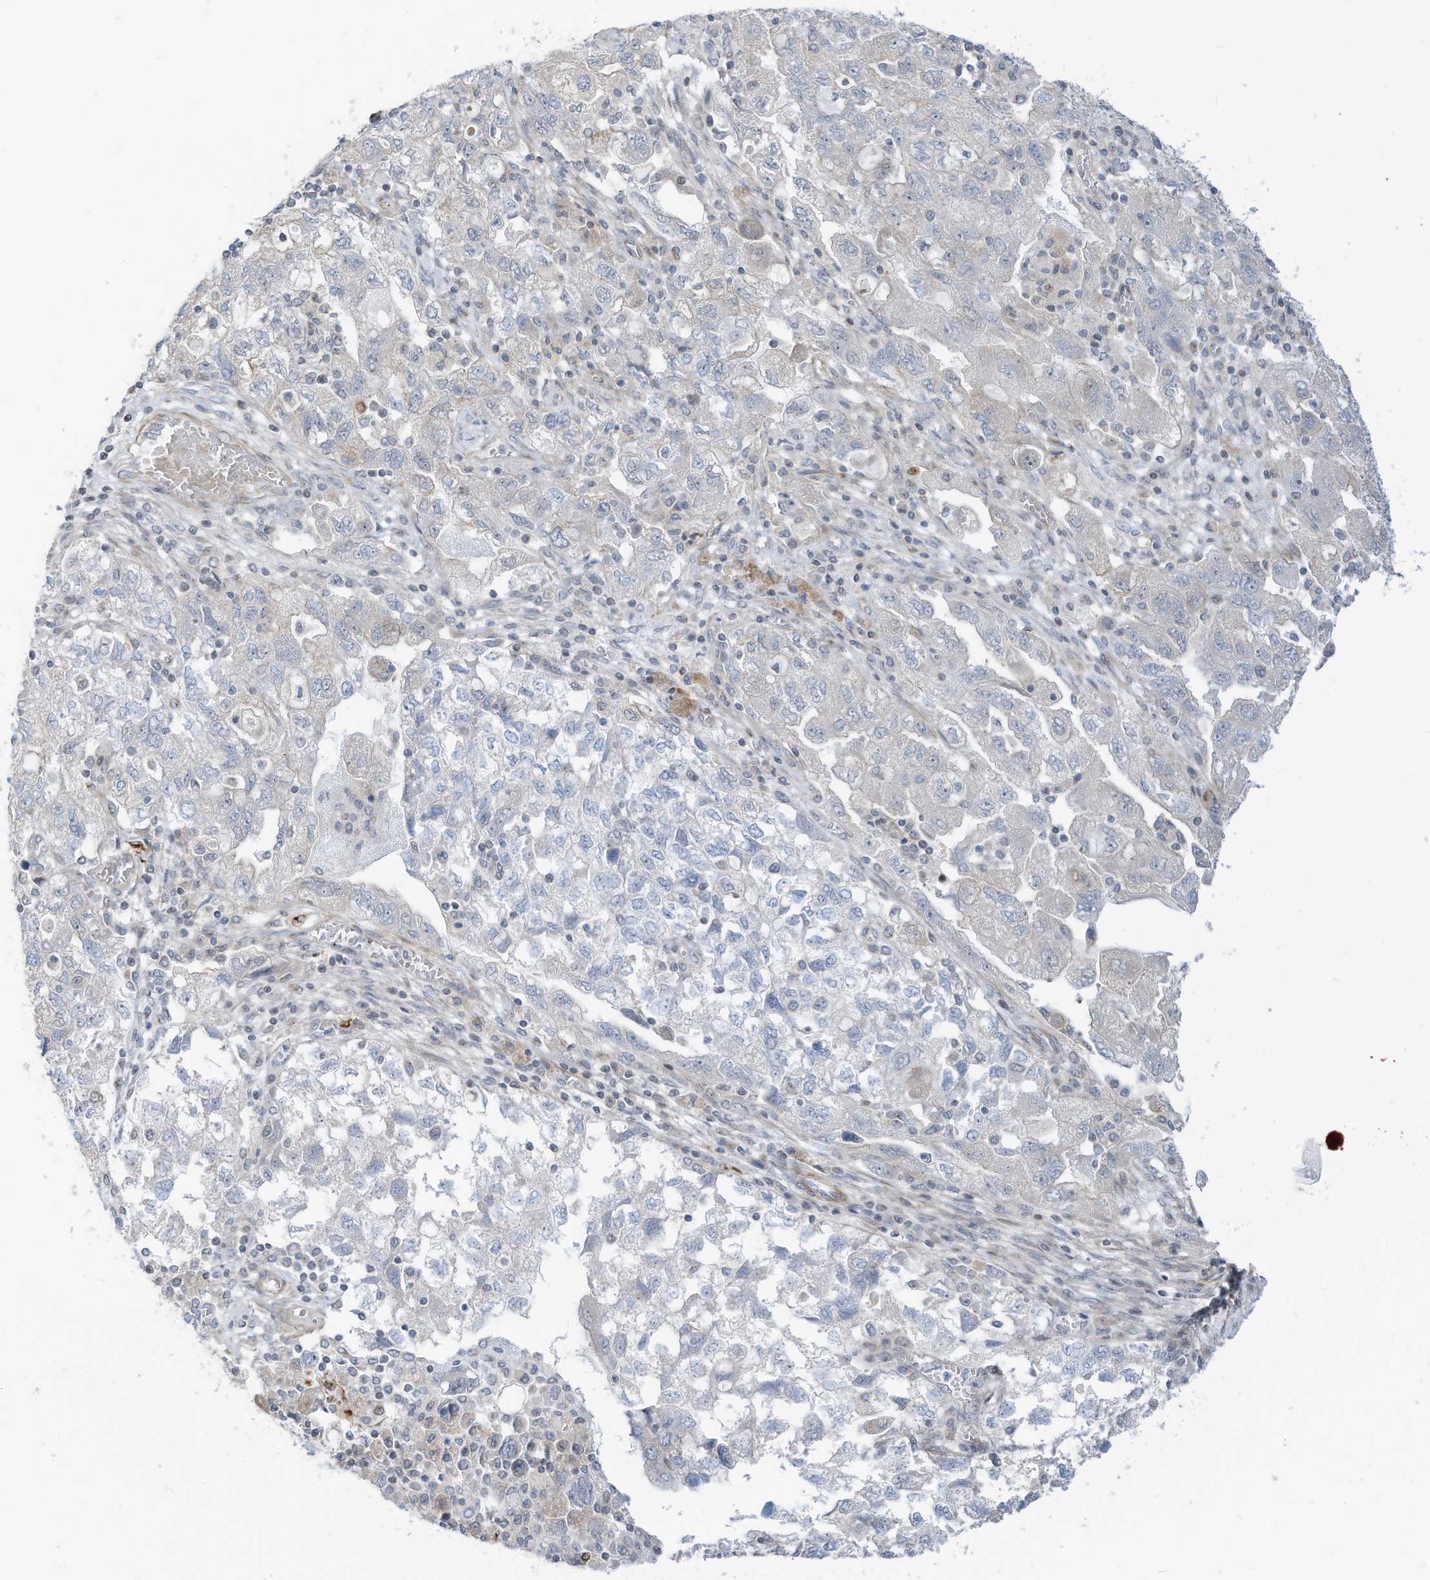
{"staining": {"intensity": "negative", "quantity": "none", "location": "none"}, "tissue": "ovarian cancer", "cell_type": "Tumor cells", "image_type": "cancer", "snomed": [{"axis": "morphology", "description": "Carcinoma, NOS"}, {"axis": "morphology", "description": "Cystadenocarcinoma, serous, NOS"}, {"axis": "topography", "description": "Ovary"}], "caption": "IHC of human ovarian serous cystadenocarcinoma demonstrates no expression in tumor cells.", "gene": "GPATCH3", "patient": {"sex": "female", "age": 69}}